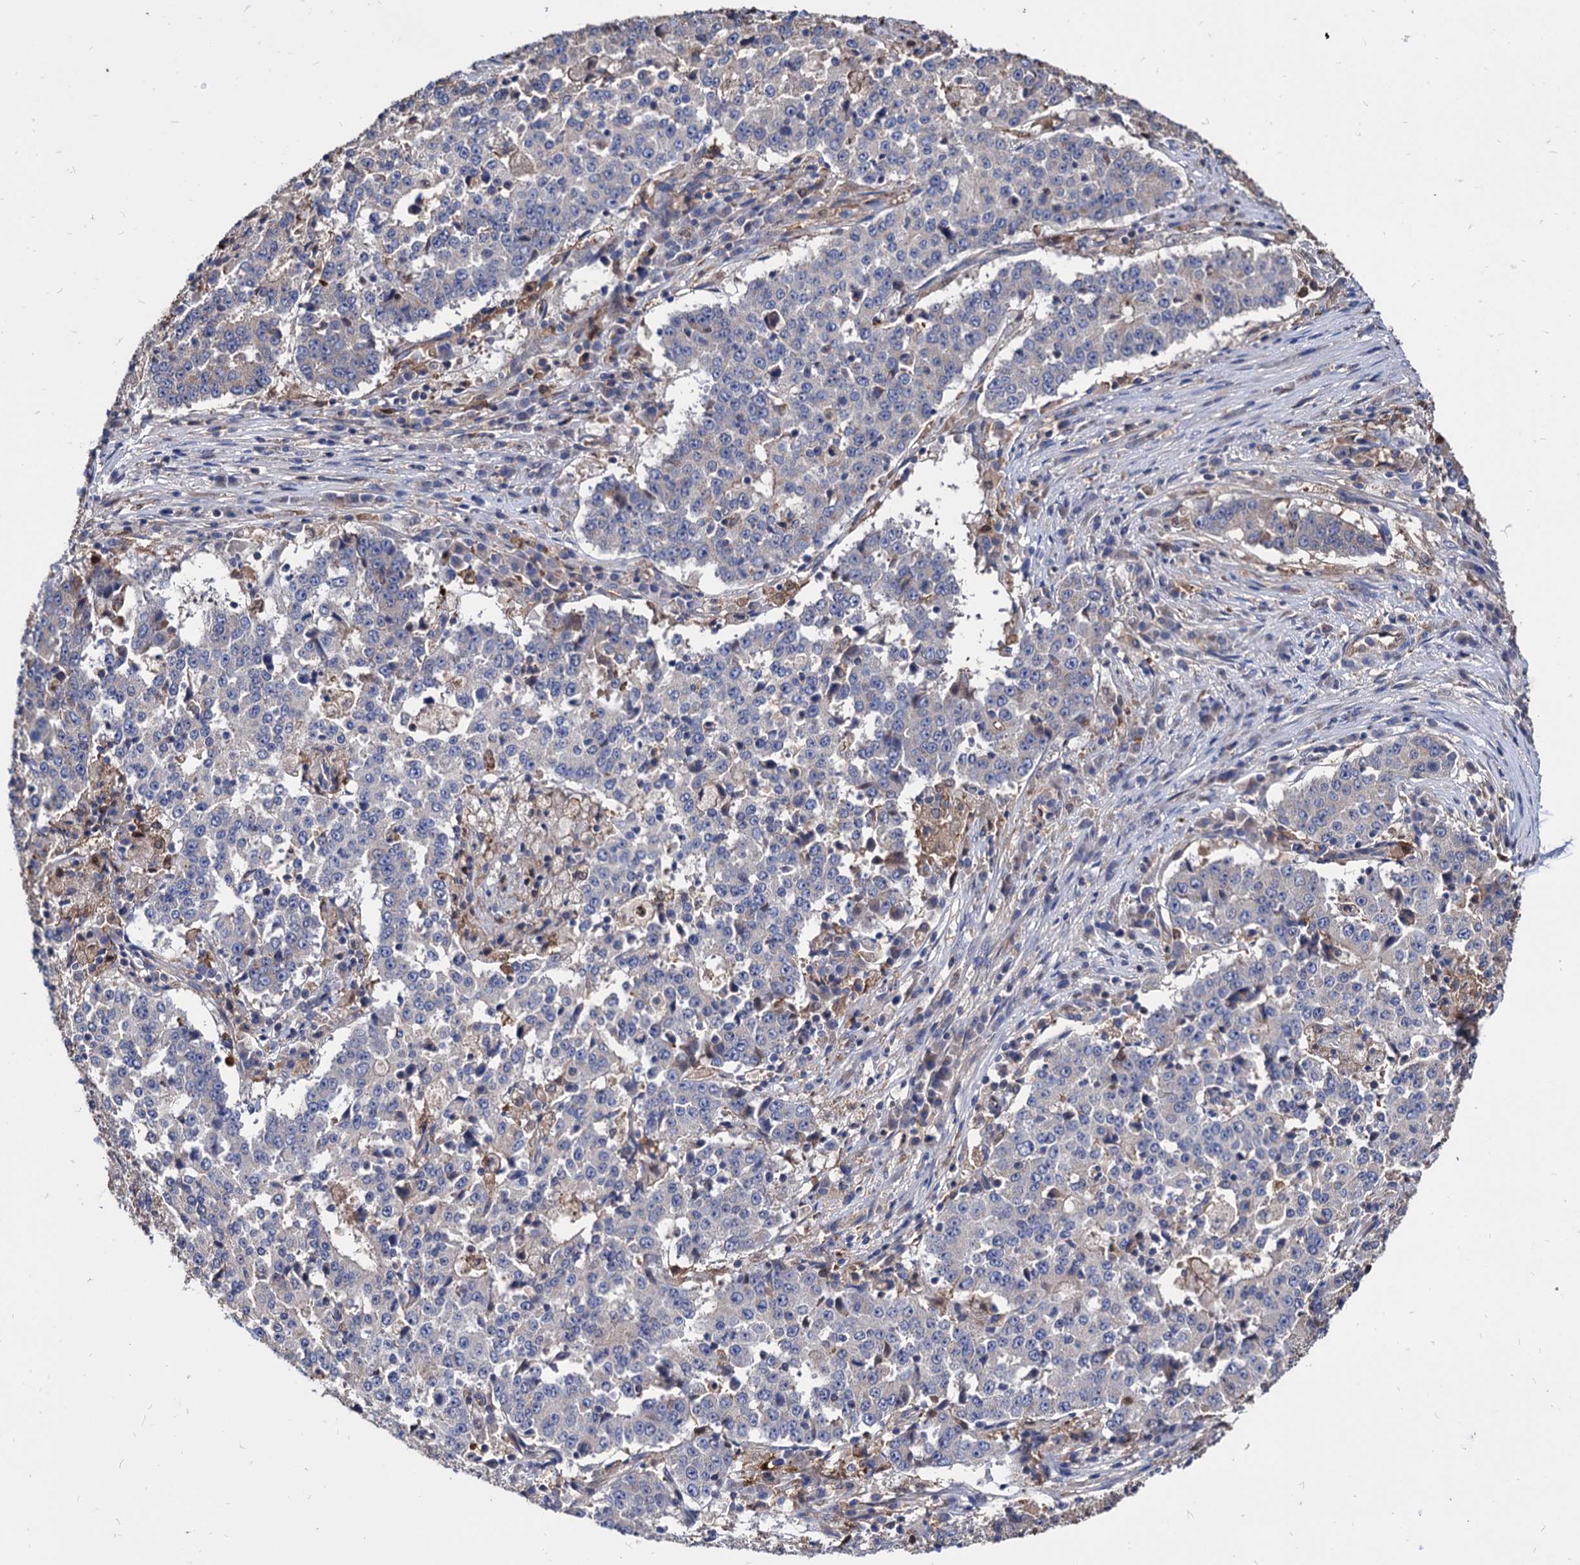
{"staining": {"intensity": "negative", "quantity": "none", "location": "none"}, "tissue": "stomach cancer", "cell_type": "Tumor cells", "image_type": "cancer", "snomed": [{"axis": "morphology", "description": "Adenocarcinoma, NOS"}, {"axis": "topography", "description": "Stomach"}], "caption": "Immunohistochemistry (IHC) photomicrograph of neoplastic tissue: human stomach cancer stained with DAB (3,3'-diaminobenzidine) displays no significant protein positivity in tumor cells.", "gene": "CPPED1", "patient": {"sex": "male", "age": 59}}